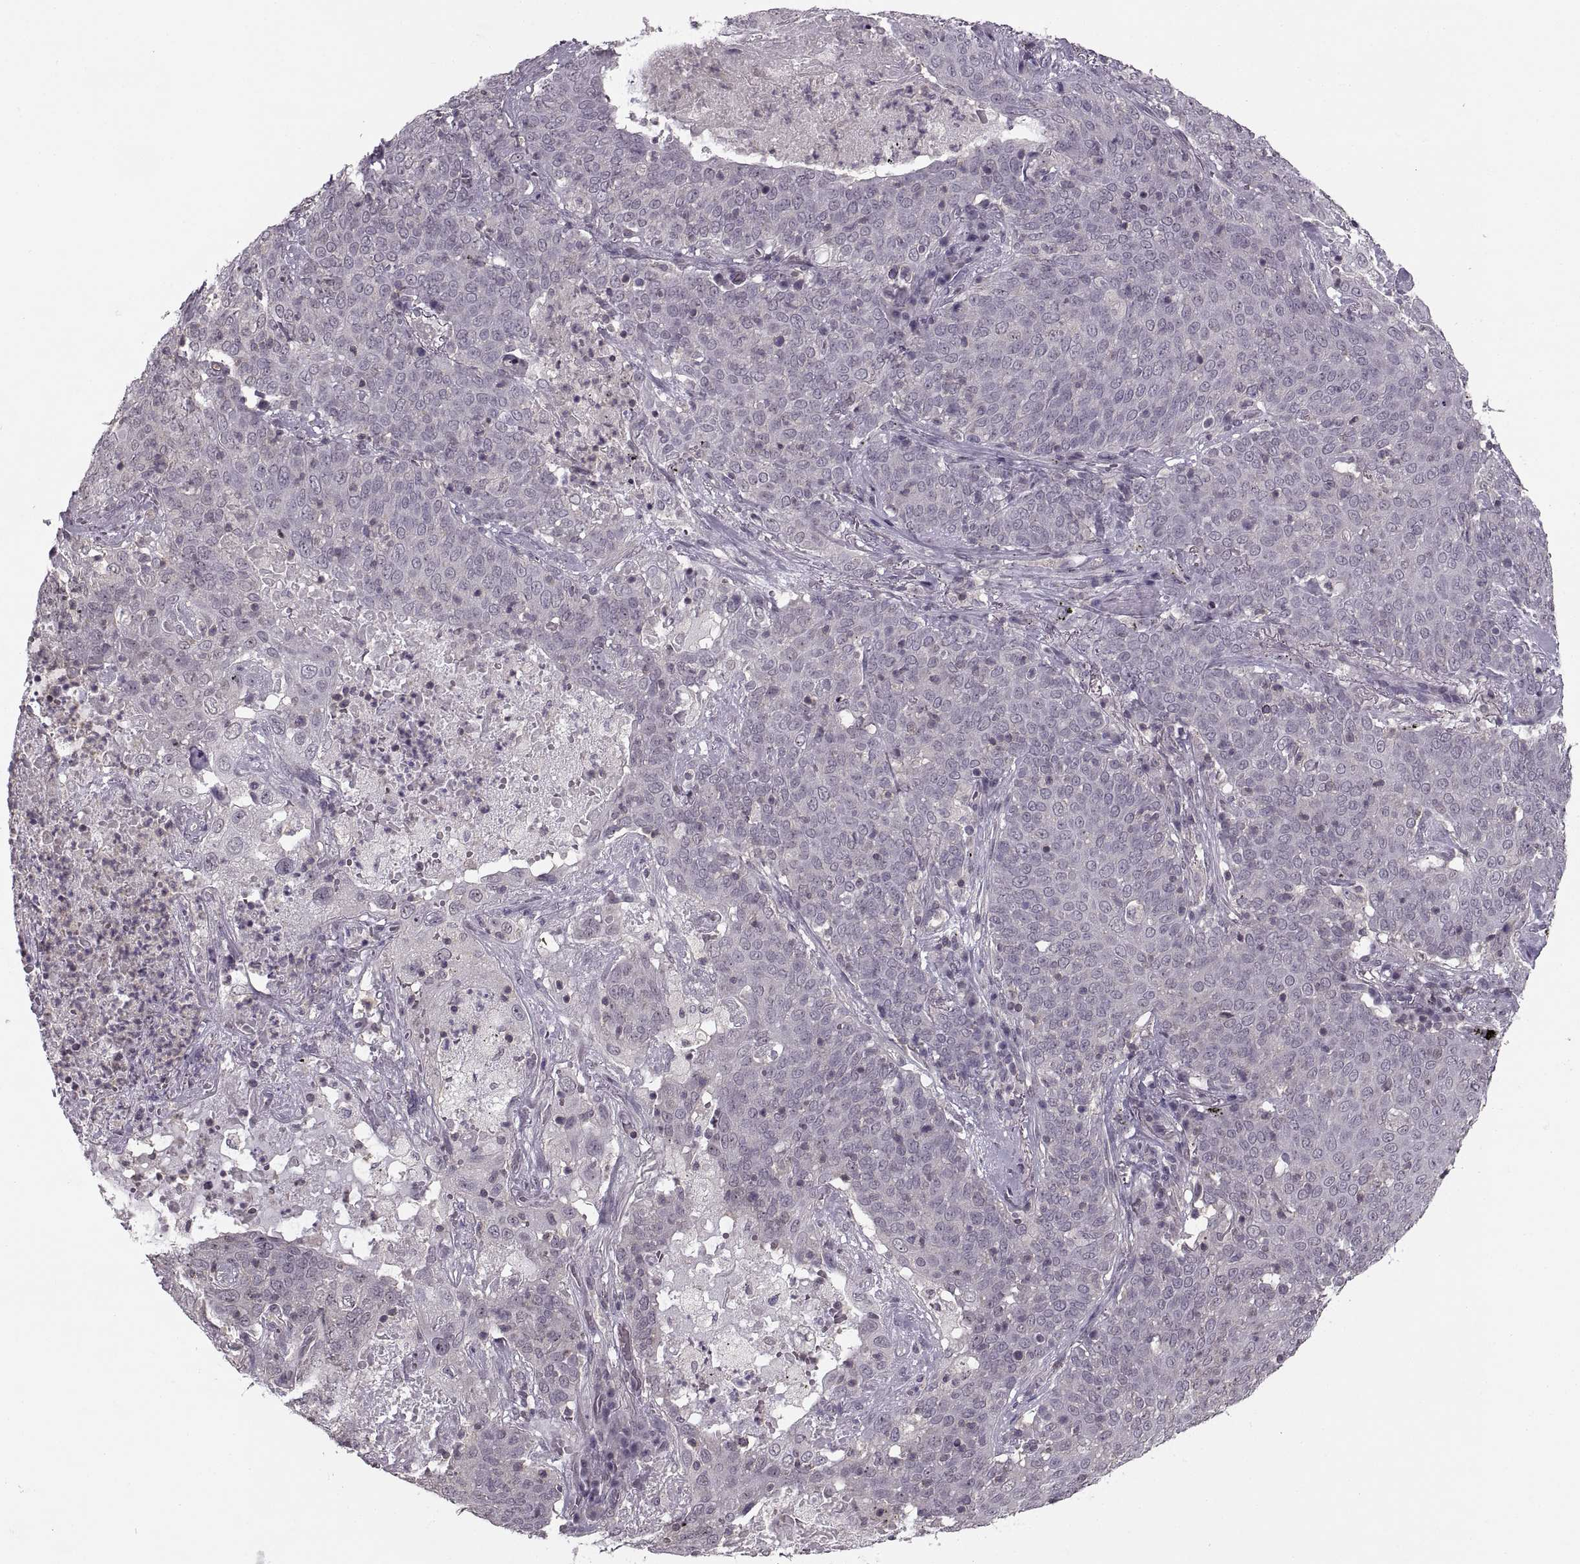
{"staining": {"intensity": "negative", "quantity": "none", "location": "none"}, "tissue": "lung cancer", "cell_type": "Tumor cells", "image_type": "cancer", "snomed": [{"axis": "morphology", "description": "Squamous cell carcinoma, NOS"}, {"axis": "topography", "description": "Lung"}], "caption": "DAB (3,3'-diaminobenzidine) immunohistochemical staining of squamous cell carcinoma (lung) reveals no significant staining in tumor cells. (DAB immunohistochemistry (IHC) with hematoxylin counter stain).", "gene": "LUZP2", "patient": {"sex": "male", "age": 82}}